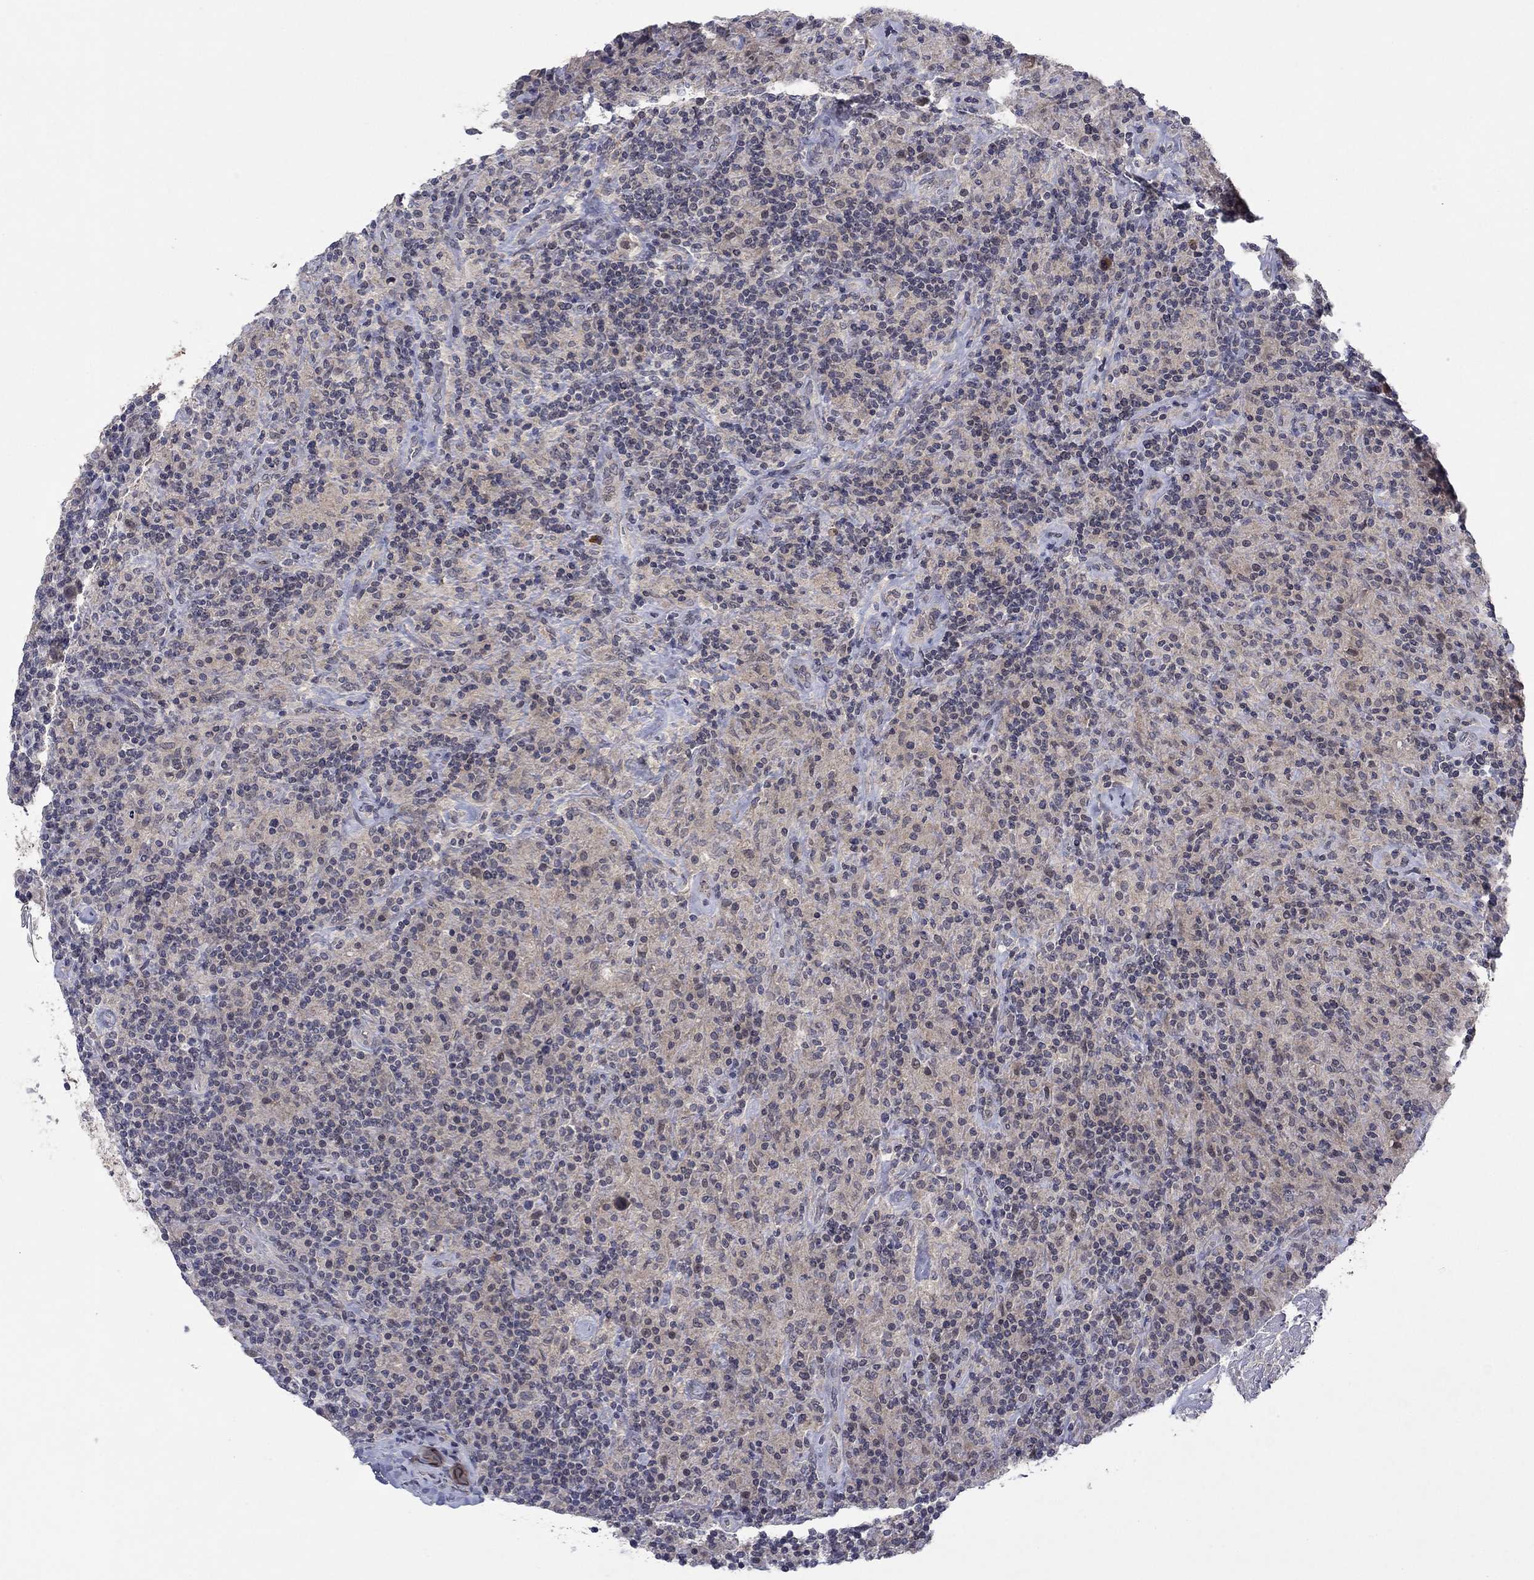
{"staining": {"intensity": "negative", "quantity": "none", "location": "none"}, "tissue": "lymphoma", "cell_type": "Tumor cells", "image_type": "cancer", "snomed": [{"axis": "morphology", "description": "Hodgkin's disease, NOS"}, {"axis": "topography", "description": "Lymph node"}], "caption": "Immunohistochemistry histopathology image of human Hodgkin's disease stained for a protein (brown), which demonstrates no staining in tumor cells. Brightfield microscopy of IHC stained with DAB (brown) and hematoxylin (blue), captured at high magnification.", "gene": "IL4", "patient": {"sex": "male", "age": 70}}